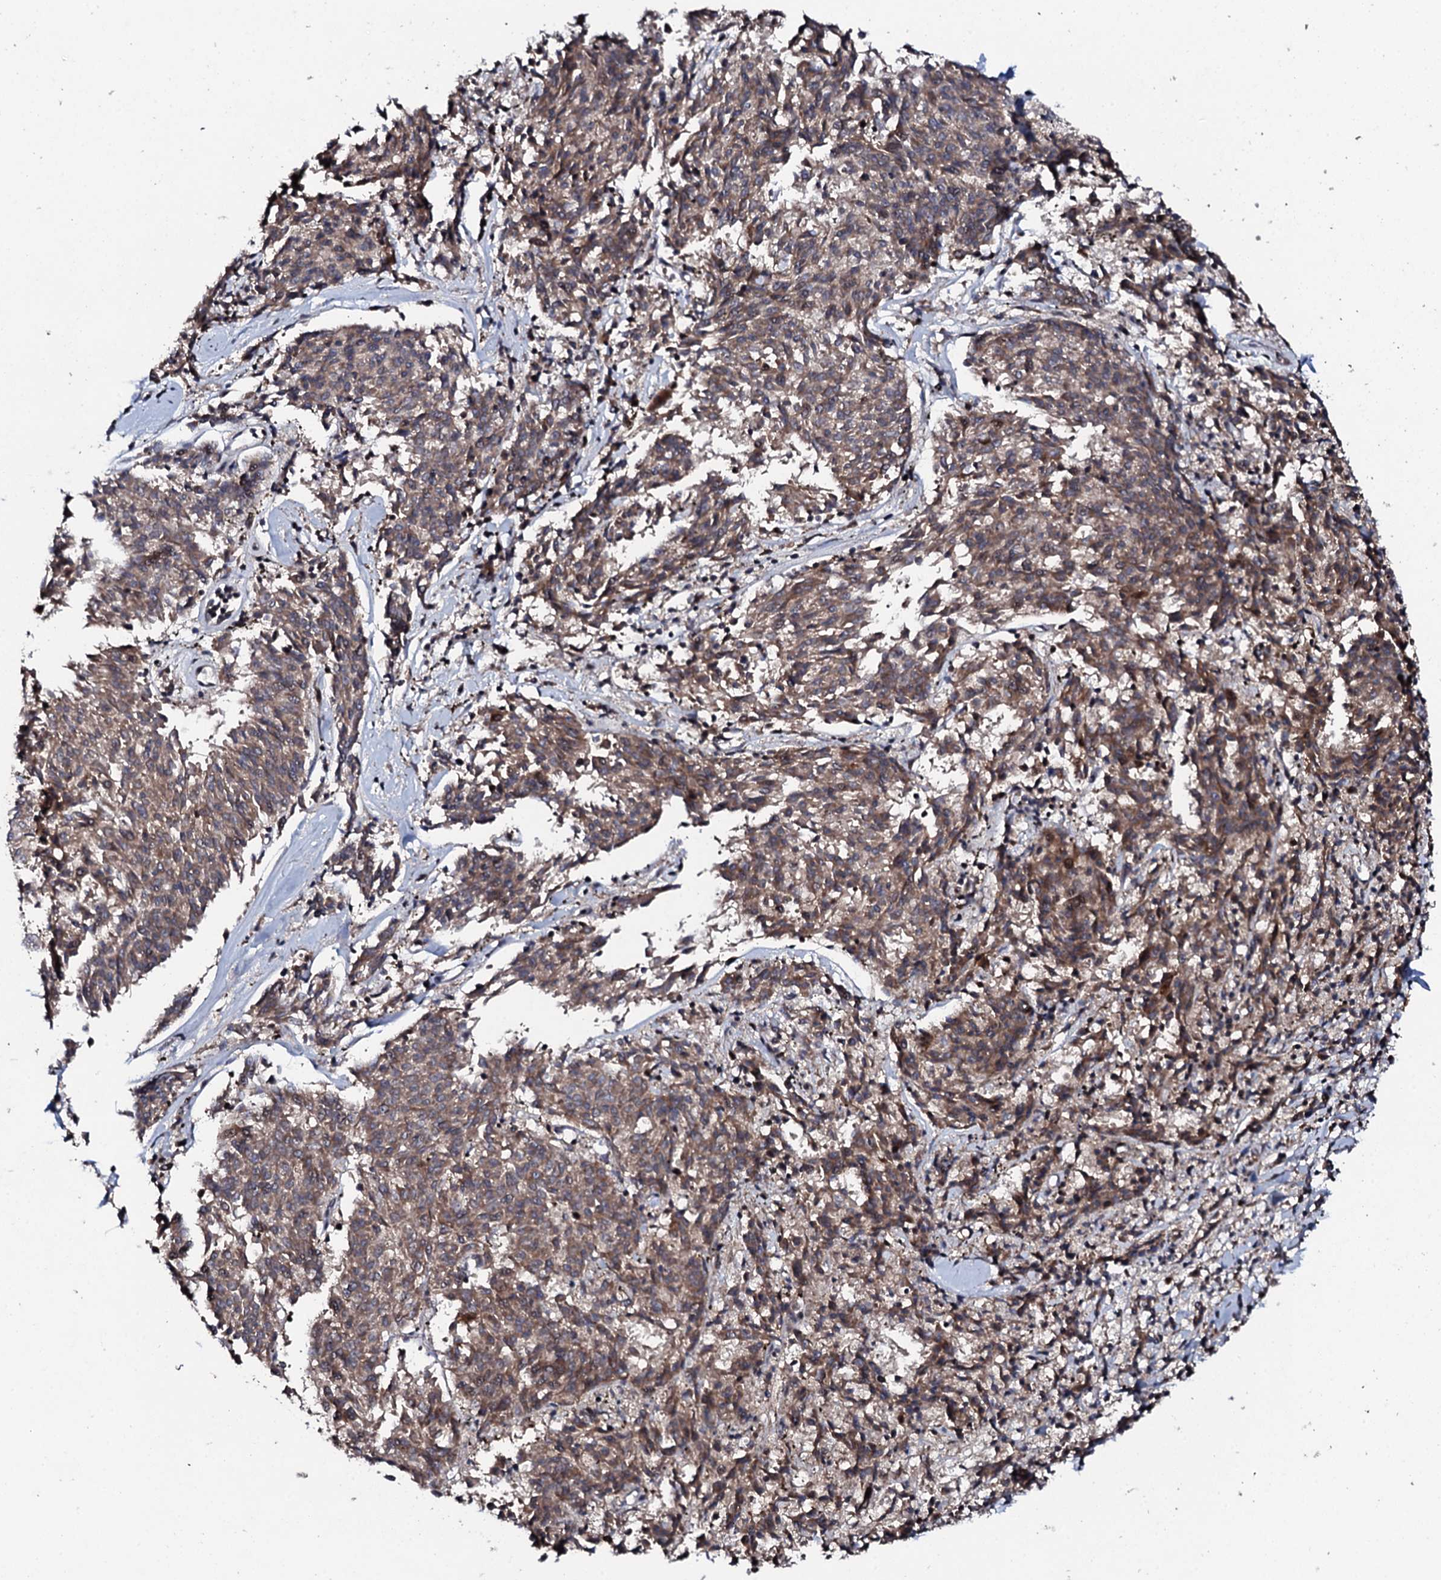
{"staining": {"intensity": "weak", "quantity": ">75%", "location": "cytoplasmic/membranous"}, "tissue": "melanoma", "cell_type": "Tumor cells", "image_type": "cancer", "snomed": [{"axis": "morphology", "description": "Malignant melanoma, NOS"}, {"axis": "topography", "description": "Skin"}], "caption": "Immunohistochemical staining of melanoma displays weak cytoplasmic/membranous protein staining in about >75% of tumor cells.", "gene": "FAM111A", "patient": {"sex": "female", "age": 72}}